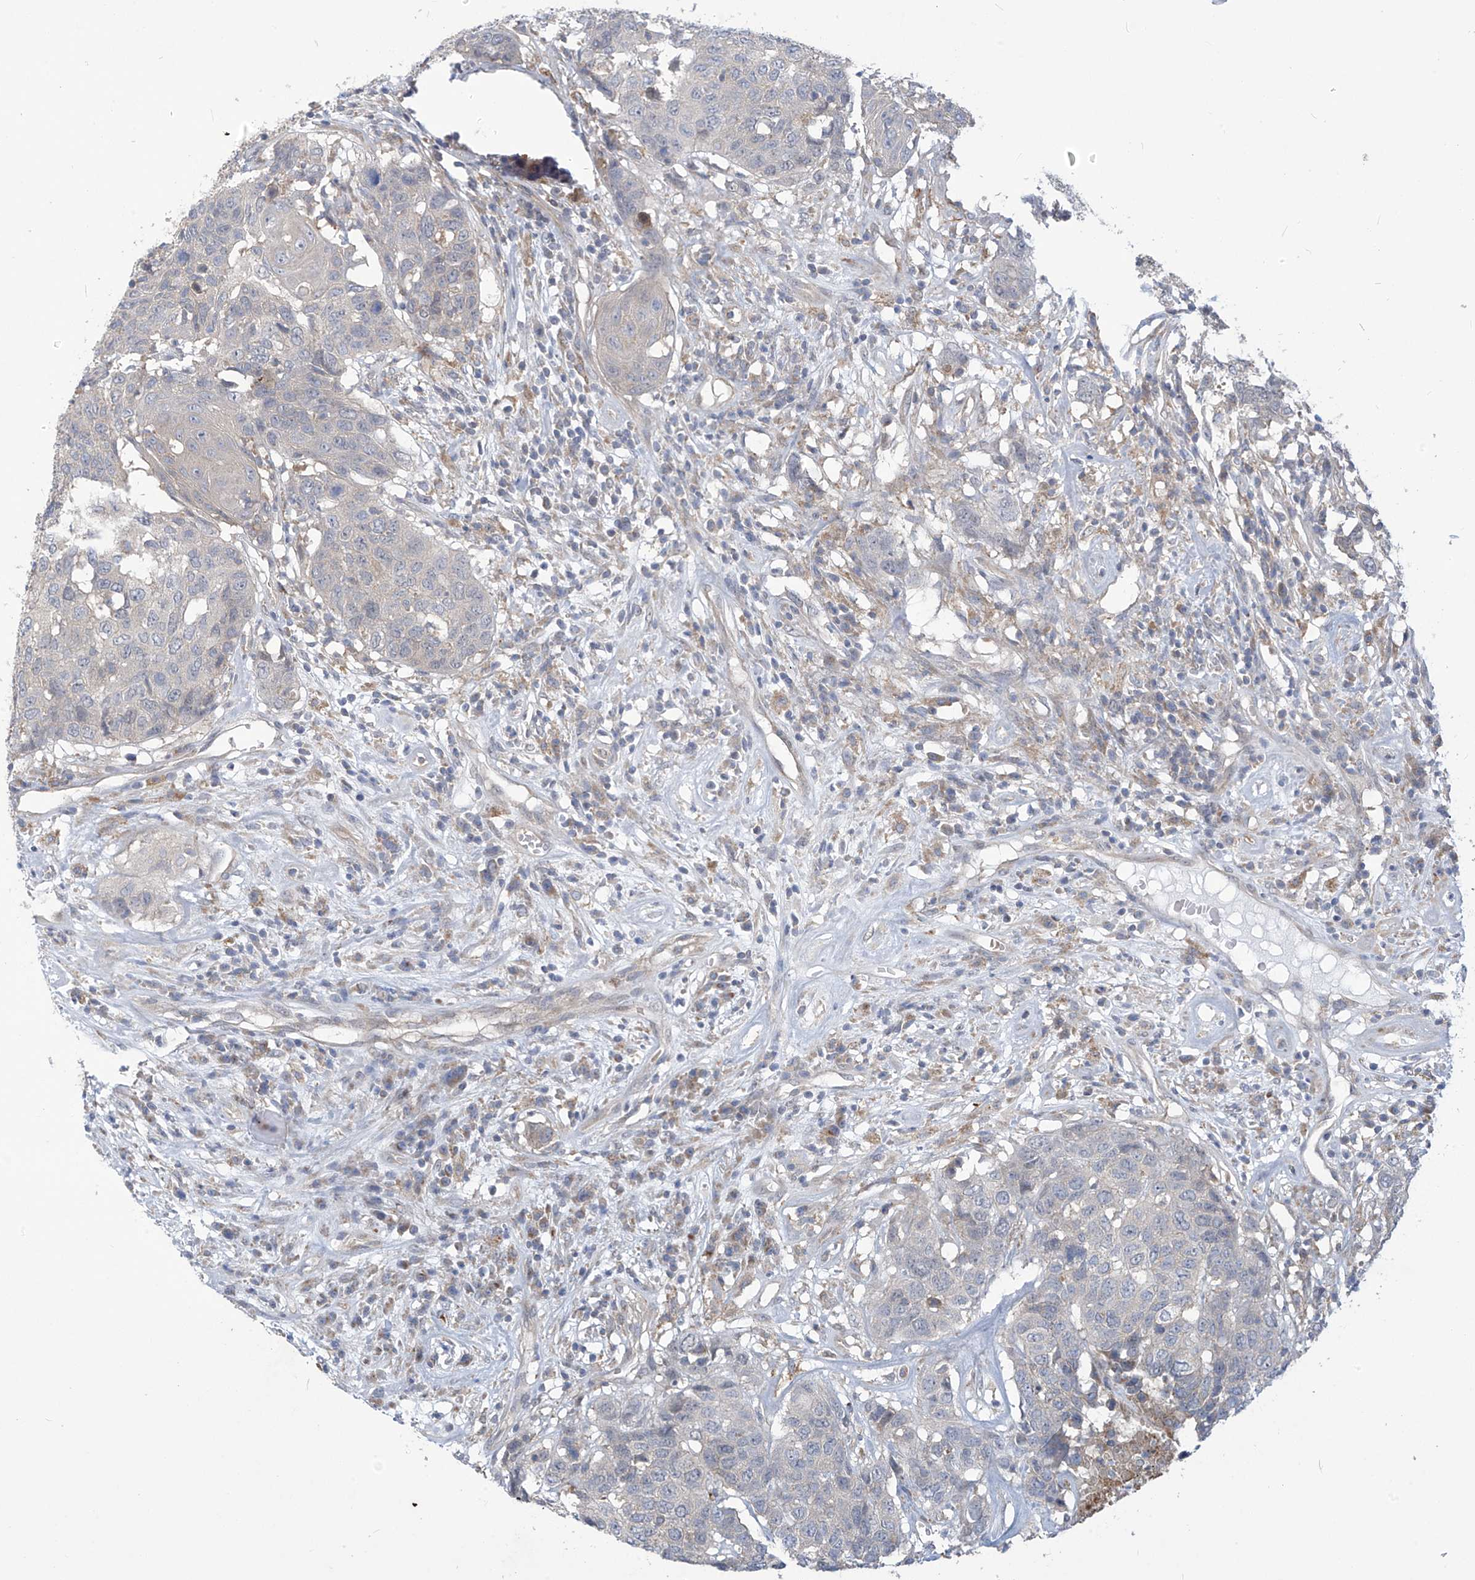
{"staining": {"intensity": "negative", "quantity": "none", "location": "none"}, "tissue": "head and neck cancer", "cell_type": "Tumor cells", "image_type": "cancer", "snomed": [{"axis": "morphology", "description": "Squamous cell carcinoma, NOS"}, {"axis": "topography", "description": "Head-Neck"}], "caption": "High power microscopy histopathology image of an IHC photomicrograph of head and neck cancer (squamous cell carcinoma), revealing no significant staining in tumor cells.", "gene": "ADAT2", "patient": {"sex": "male", "age": 66}}